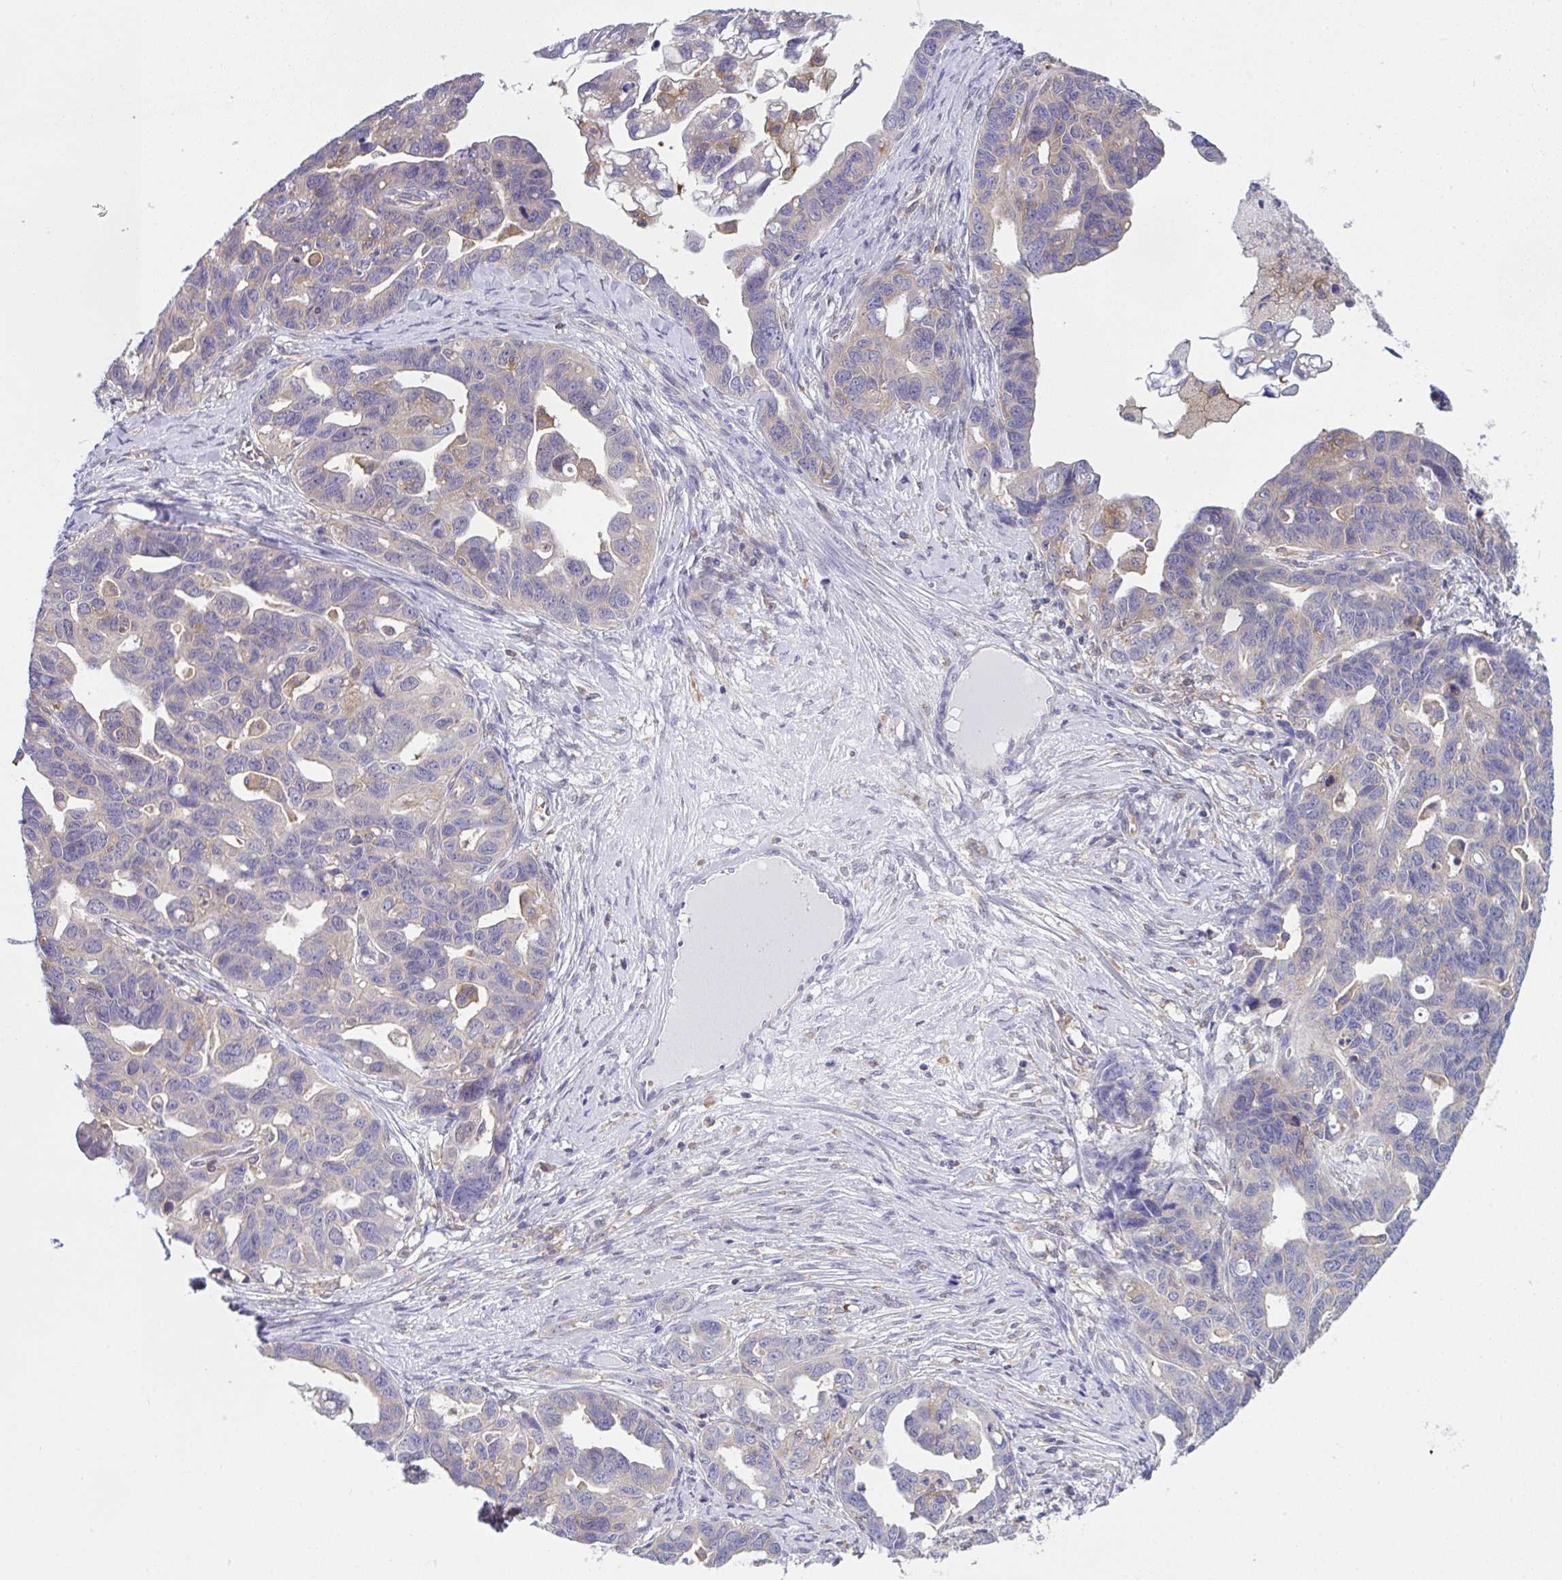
{"staining": {"intensity": "moderate", "quantity": "<25%", "location": "cytoplasmic/membranous"}, "tissue": "ovarian cancer", "cell_type": "Tumor cells", "image_type": "cancer", "snomed": [{"axis": "morphology", "description": "Cystadenocarcinoma, serous, NOS"}, {"axis": "topography", "description": "Ovary"}], "caption": "The photomicrograph demonstrates staining of ovarian cancer (serous cystadenocarcinoma), revealing moderate cytoplasmic/membranous protein positivity (brown color) within tumor cells.", "gene": "ALDH16A1", "patient": {"sex": "female", "age": 69}}